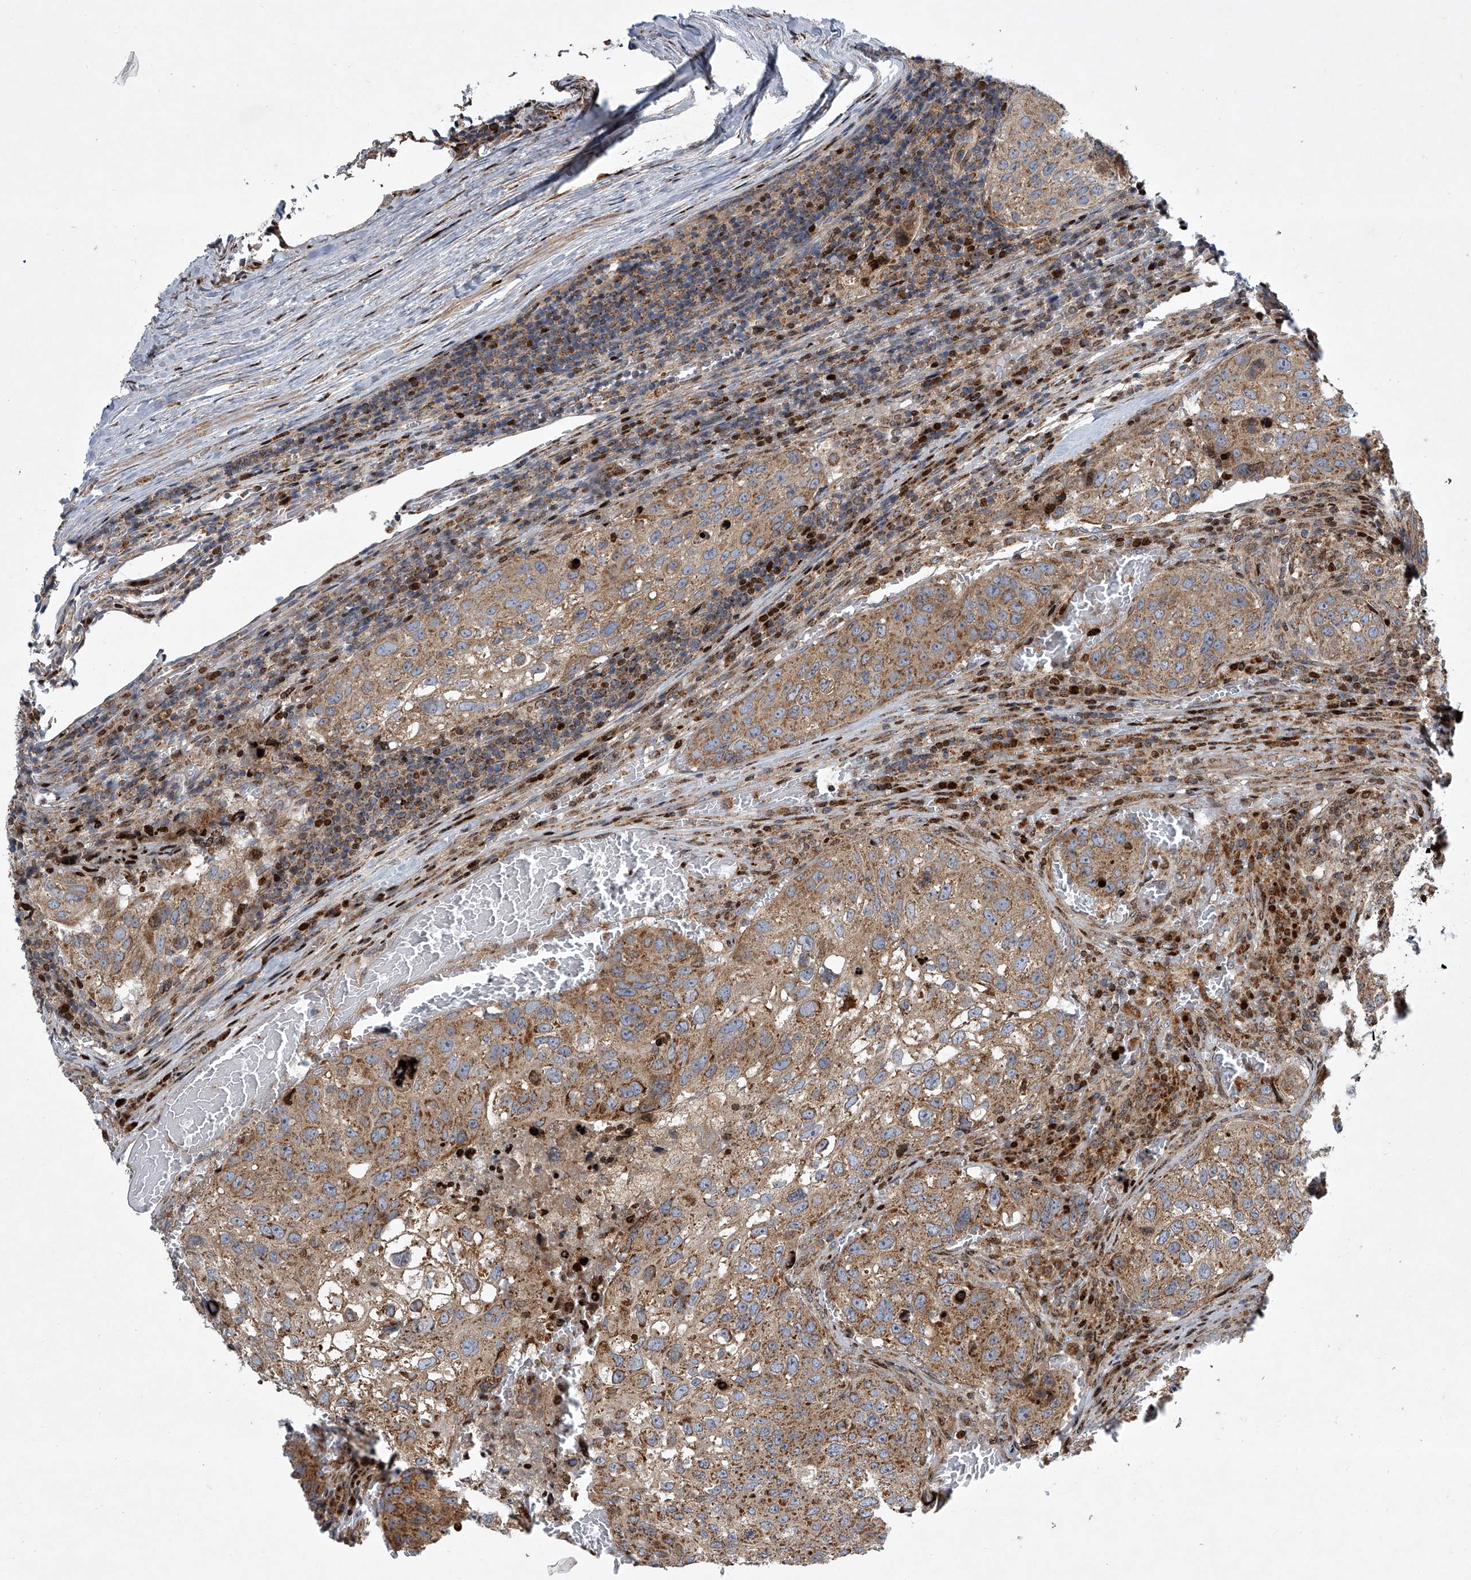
{"staining": {"intensity": "moderate", "quantity": ">75%", "location": "cytoplasmic/membranous"}, "tissue": "urothelial cancer", "cell_type": "Tumor cells", "image_type": "cancer", "snomed": [{"axis": "morphology", "description": "Urothelial carcinoma, High grade"}, {"axis": "topography", "description": "Lymph node"}, {"axis": "topography", "description": "Urinary bladder"}], "caption": "IHC of urothelial carcinoma (high-grade) demonstrates medium levels of moderate cytoplasmic/membranous staining in approximately >75% of tumor cells.", "gene": "STRADA", "patient": {"sex": "male", "age": 51}}